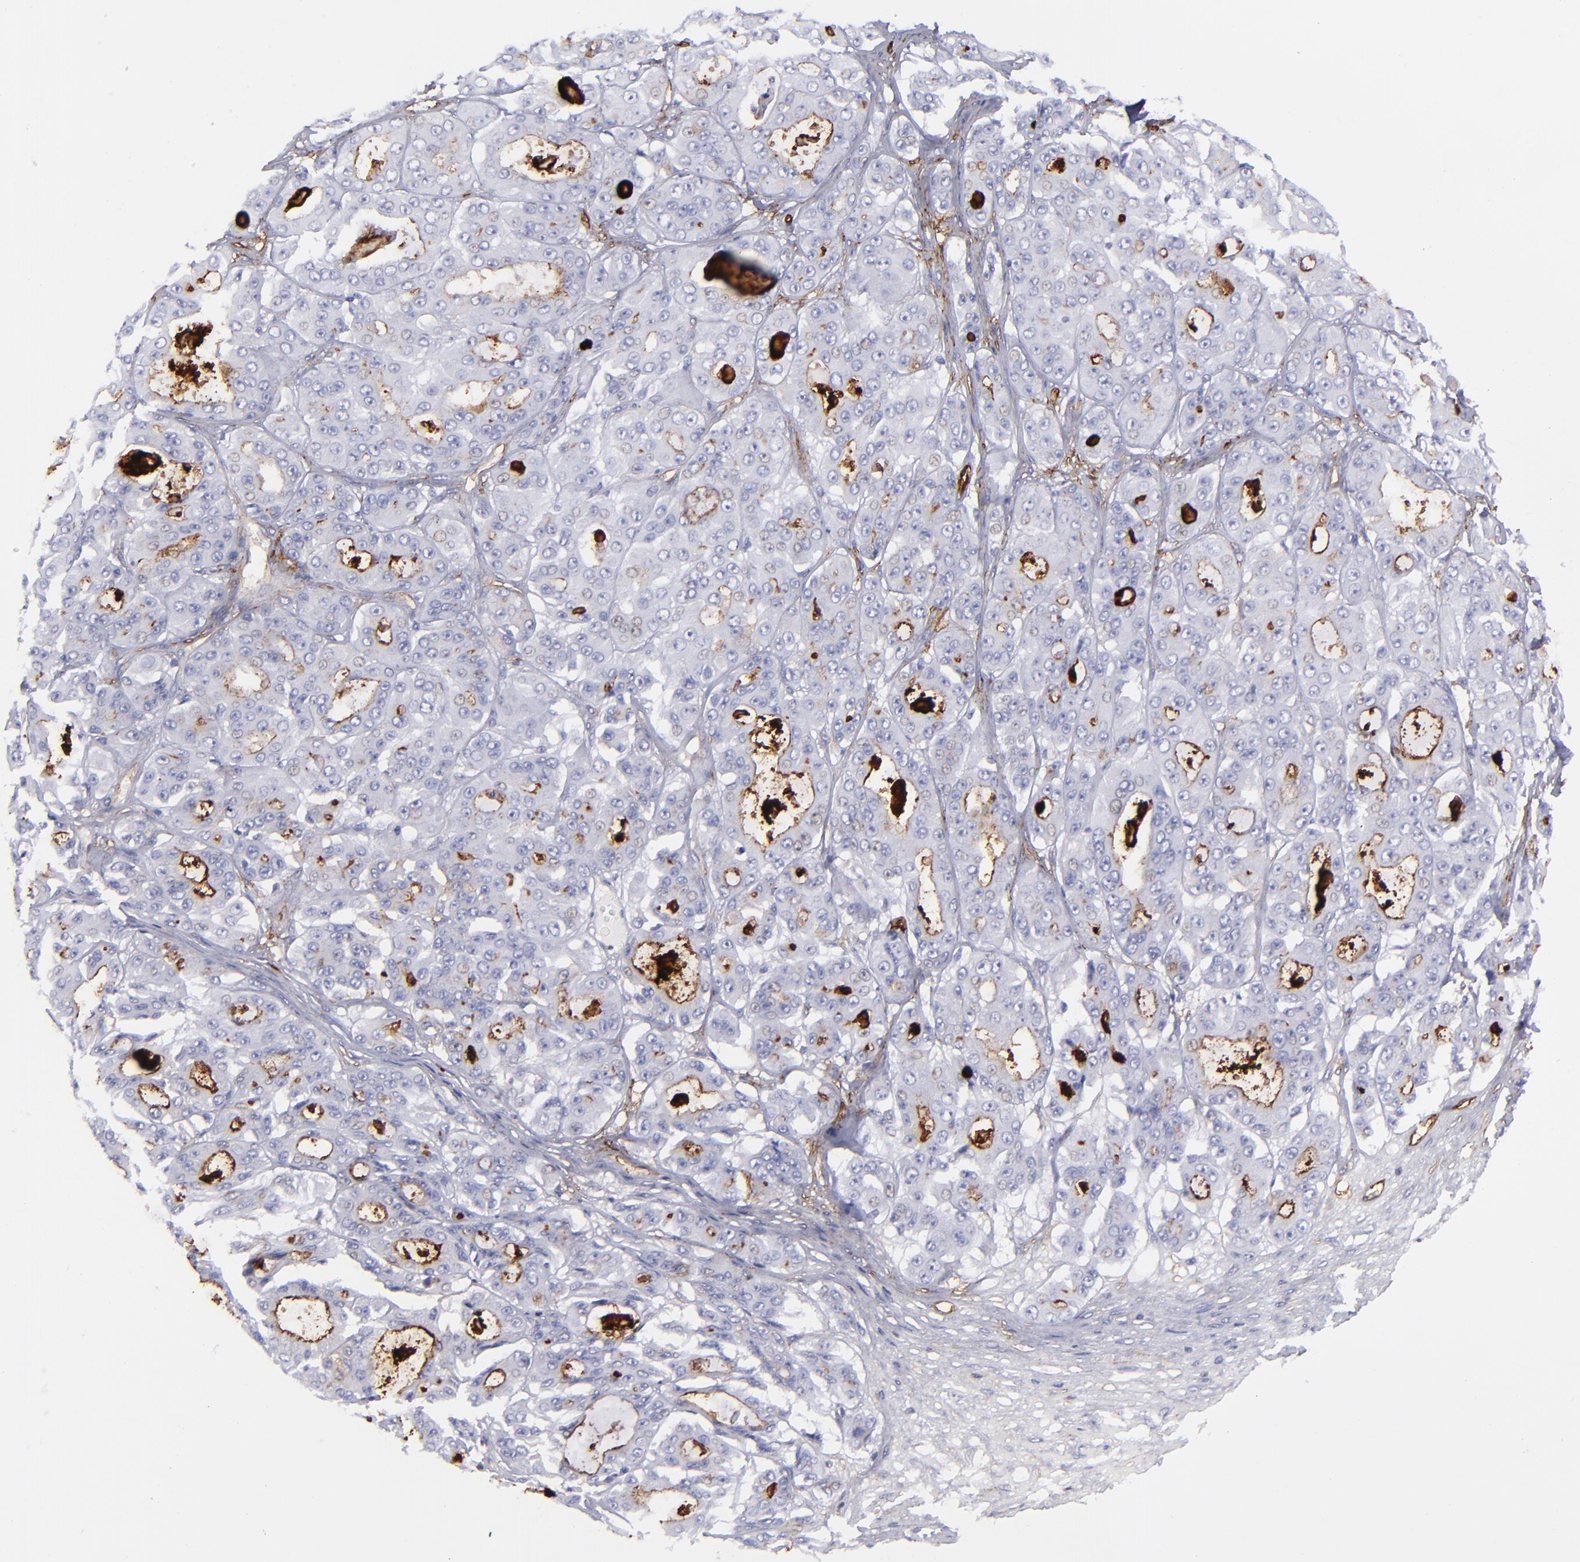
{"staining": {"intensity": "strong", "quantity": "25%-75%", "location": "cytoplasmic/membranous"}, "tissue": "ovarian cancer", "cell_type": "Tumor cells", "image_type": "cancer", "snomed": [{"axis": "morphology", "description": "Carcinoma, endometroid"}, {"axis": "topography", "description": "Ovary"}], "caption": "A brown stain highlights strong cytoplasmic/membranous expression of a protein in human ovarian cancer (endometroid carcinoma) tumor cells.", "gene": "ACE", "patient": {"sex": "female", "age": 61}}